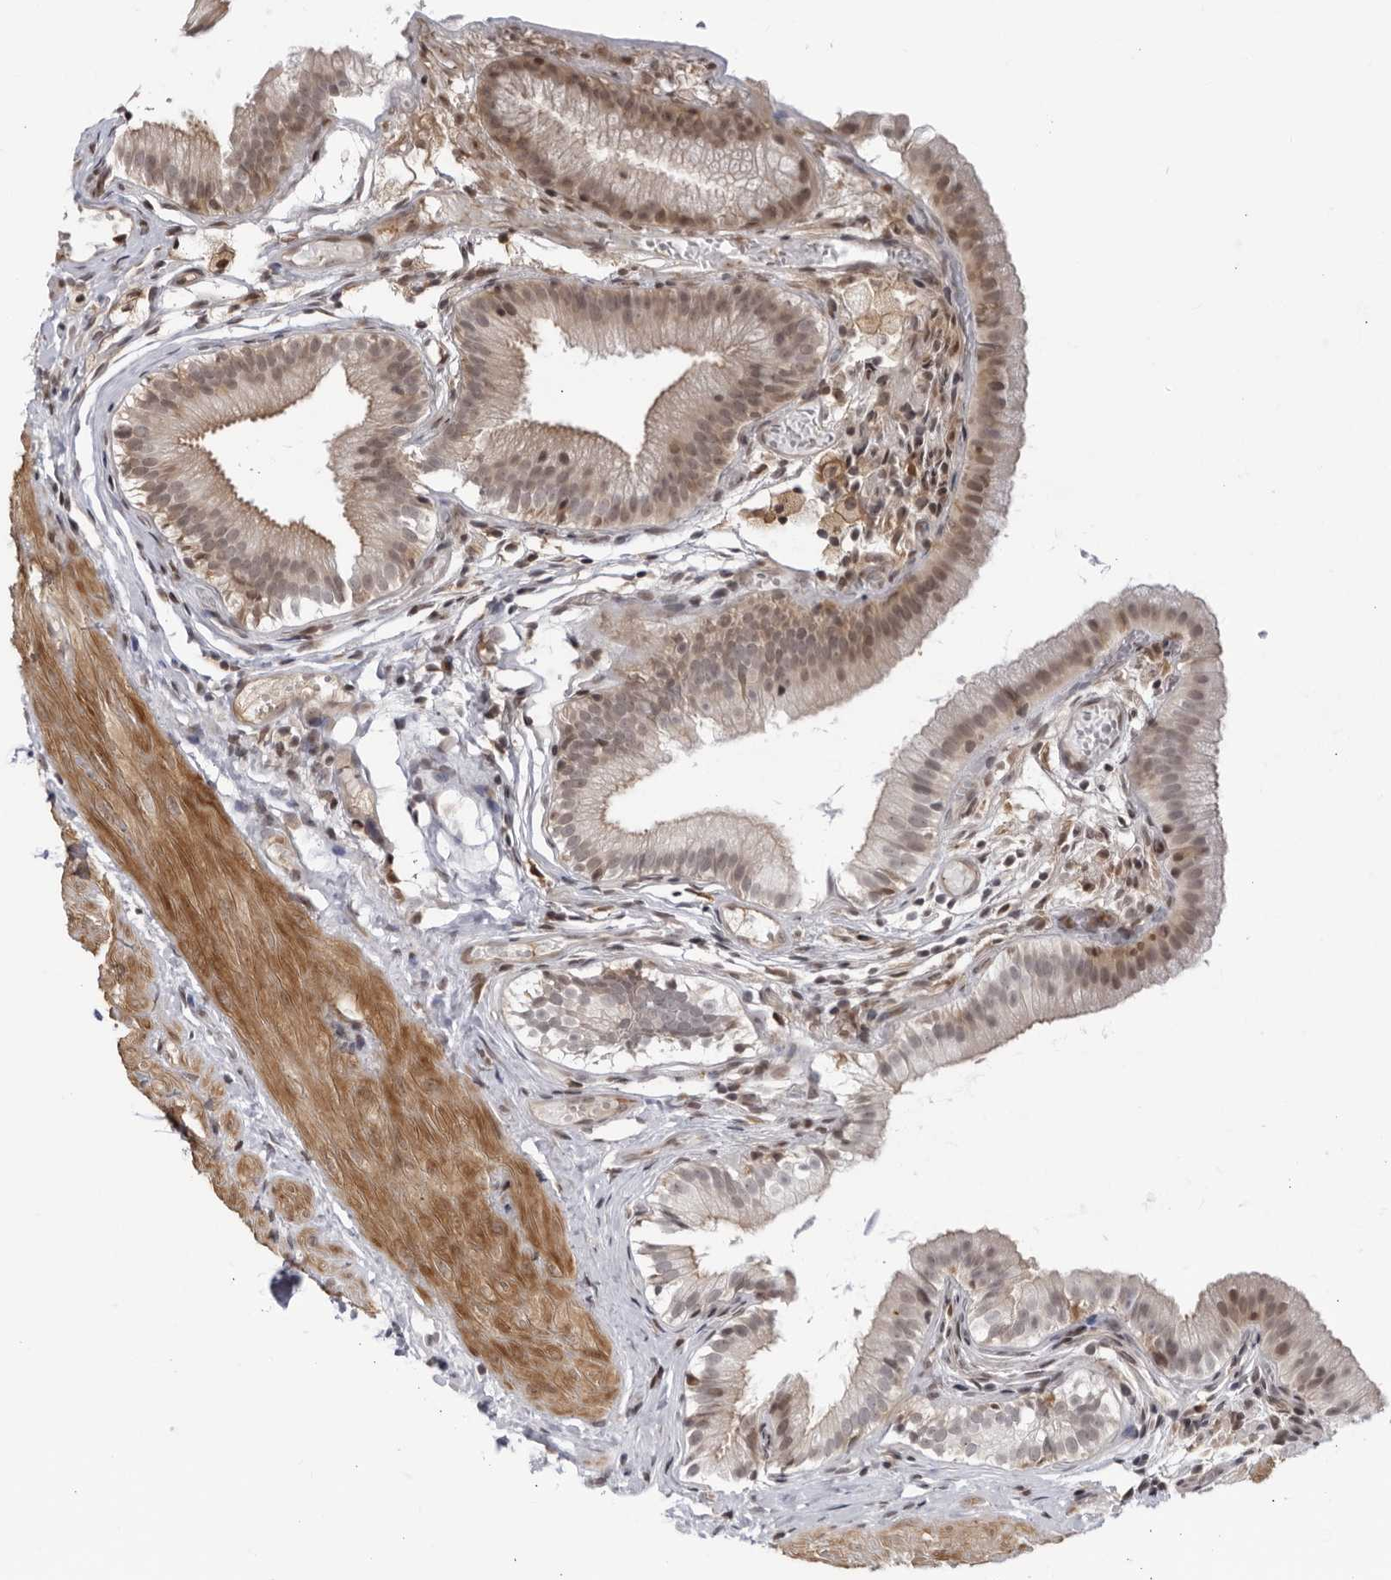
{"staining": {"intensity": "moderate", "quantity": ">75%", "location": "cytoplasmic/membranous,nuclear"}, "tissue": "gallbladder", "cell_type": "Glandular cells", "image_type": "normal", "snomed": [{"axis": "morphology", "description": "Normal tissue, NOS"}, {"axis": "topography", "description": "Gallbladder"}], "caption": "Immunohistochemical staining of unremarkable gallbladder shows medium levels of moderate cytoplasmic/membranous,nuclear expression in about >75% of glandular cells. Ihc stains the protein of interest in brown and the nuclei are stained blue.", "gene": "DTL", "patient": {"sex": "female", "age": 26}}